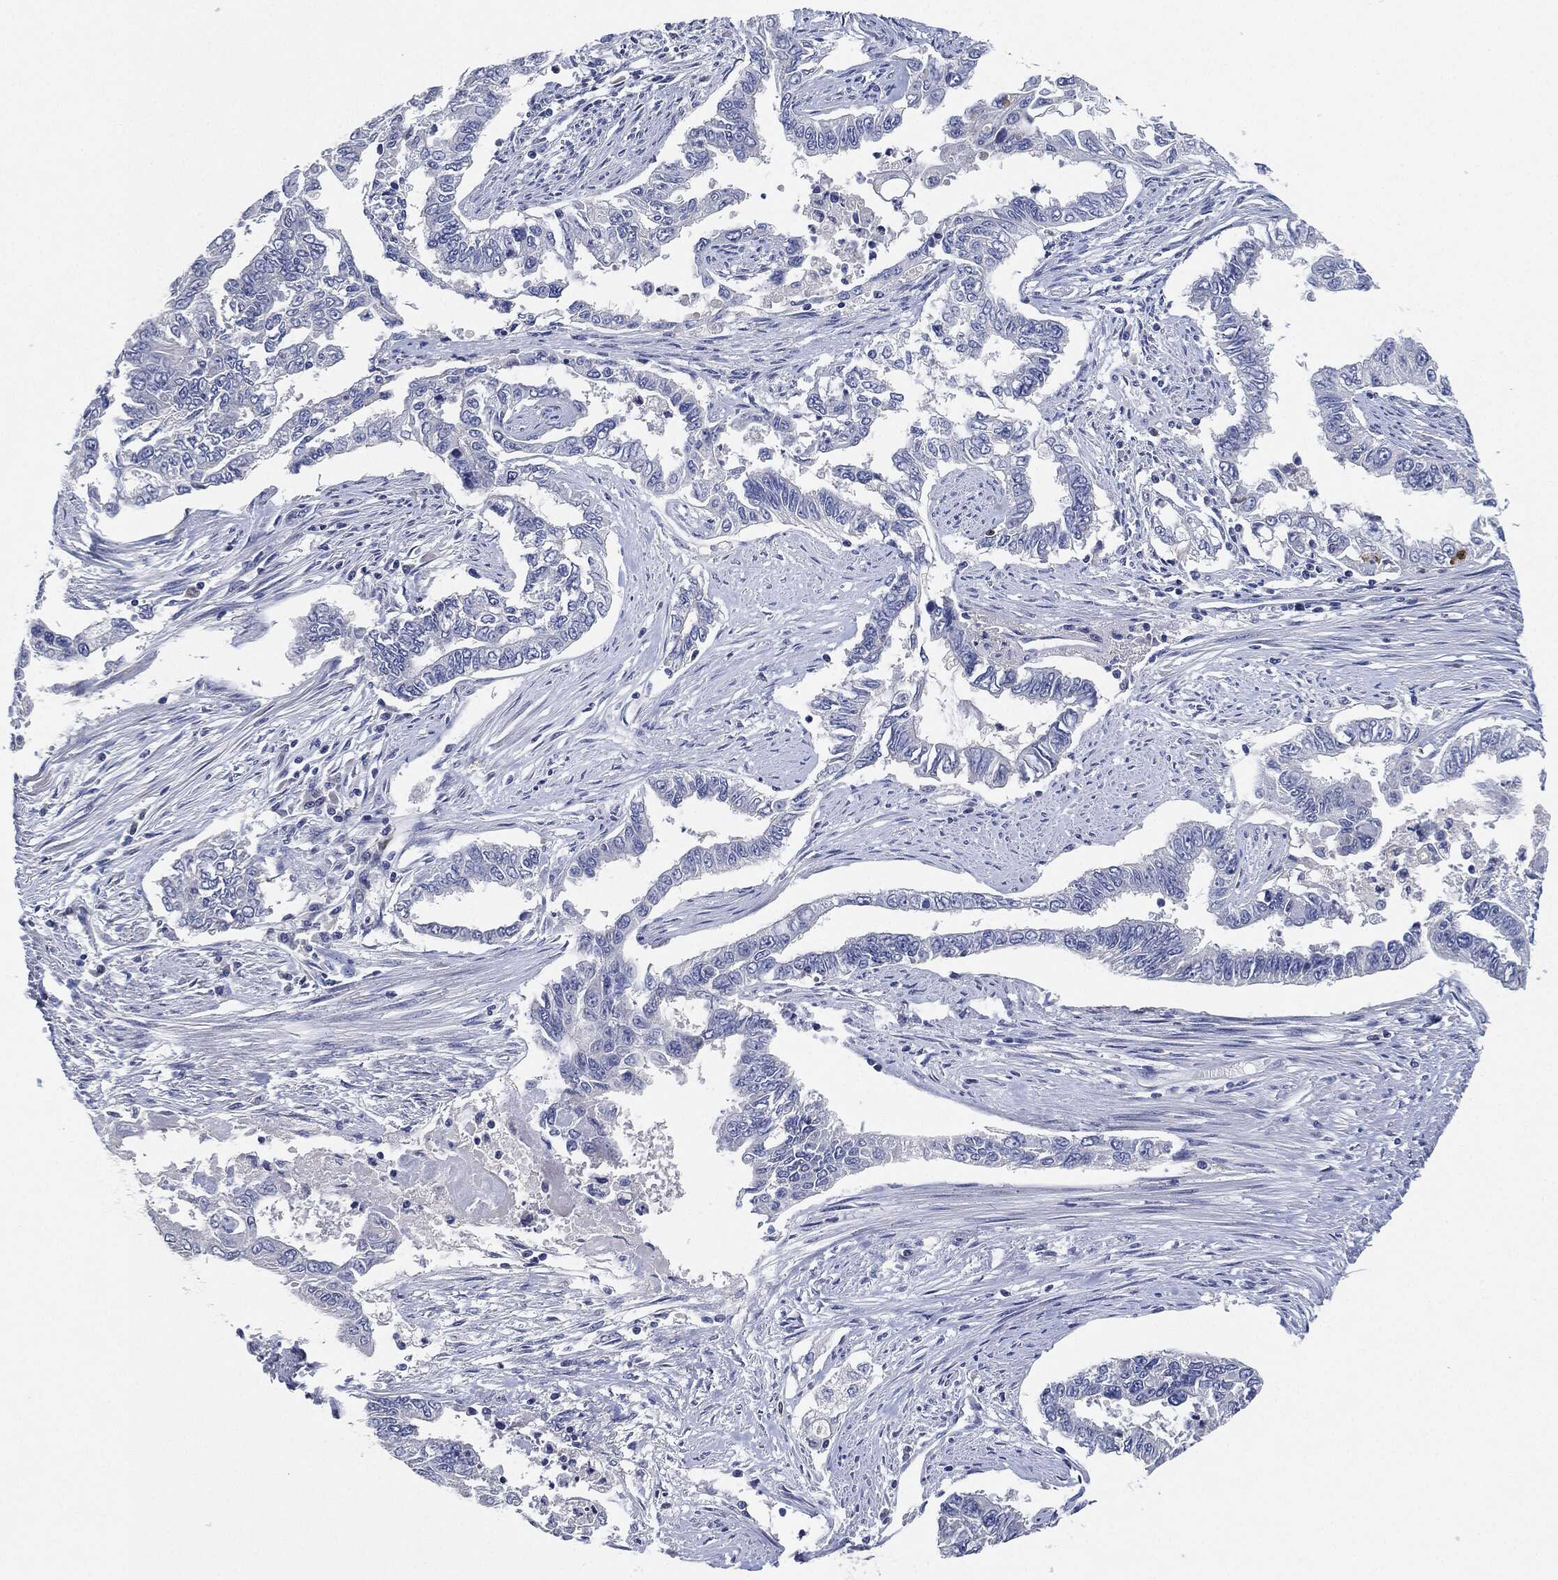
{"staining": {"intensity": "negative", "quantity": "none", "location": "none"}, "tissue": "endometrial cancer", "cell_type": "Tumor cells", "image_type": "cancer", "snomed": [{"axis": "morphology", "description": "Adenocarcinoma, NOS"}, {"axis": "topography", "description": "Uterus"}], "caption": "This micrograph is of endometrial adenocarcinoma stained with immunohistochemistry to label a protein in brown with the nuclei are counter-stained blue. There is no positivity in tumor cells.", "gene": "NTRK1", "patient": {"sex": "female", "age": 59}}